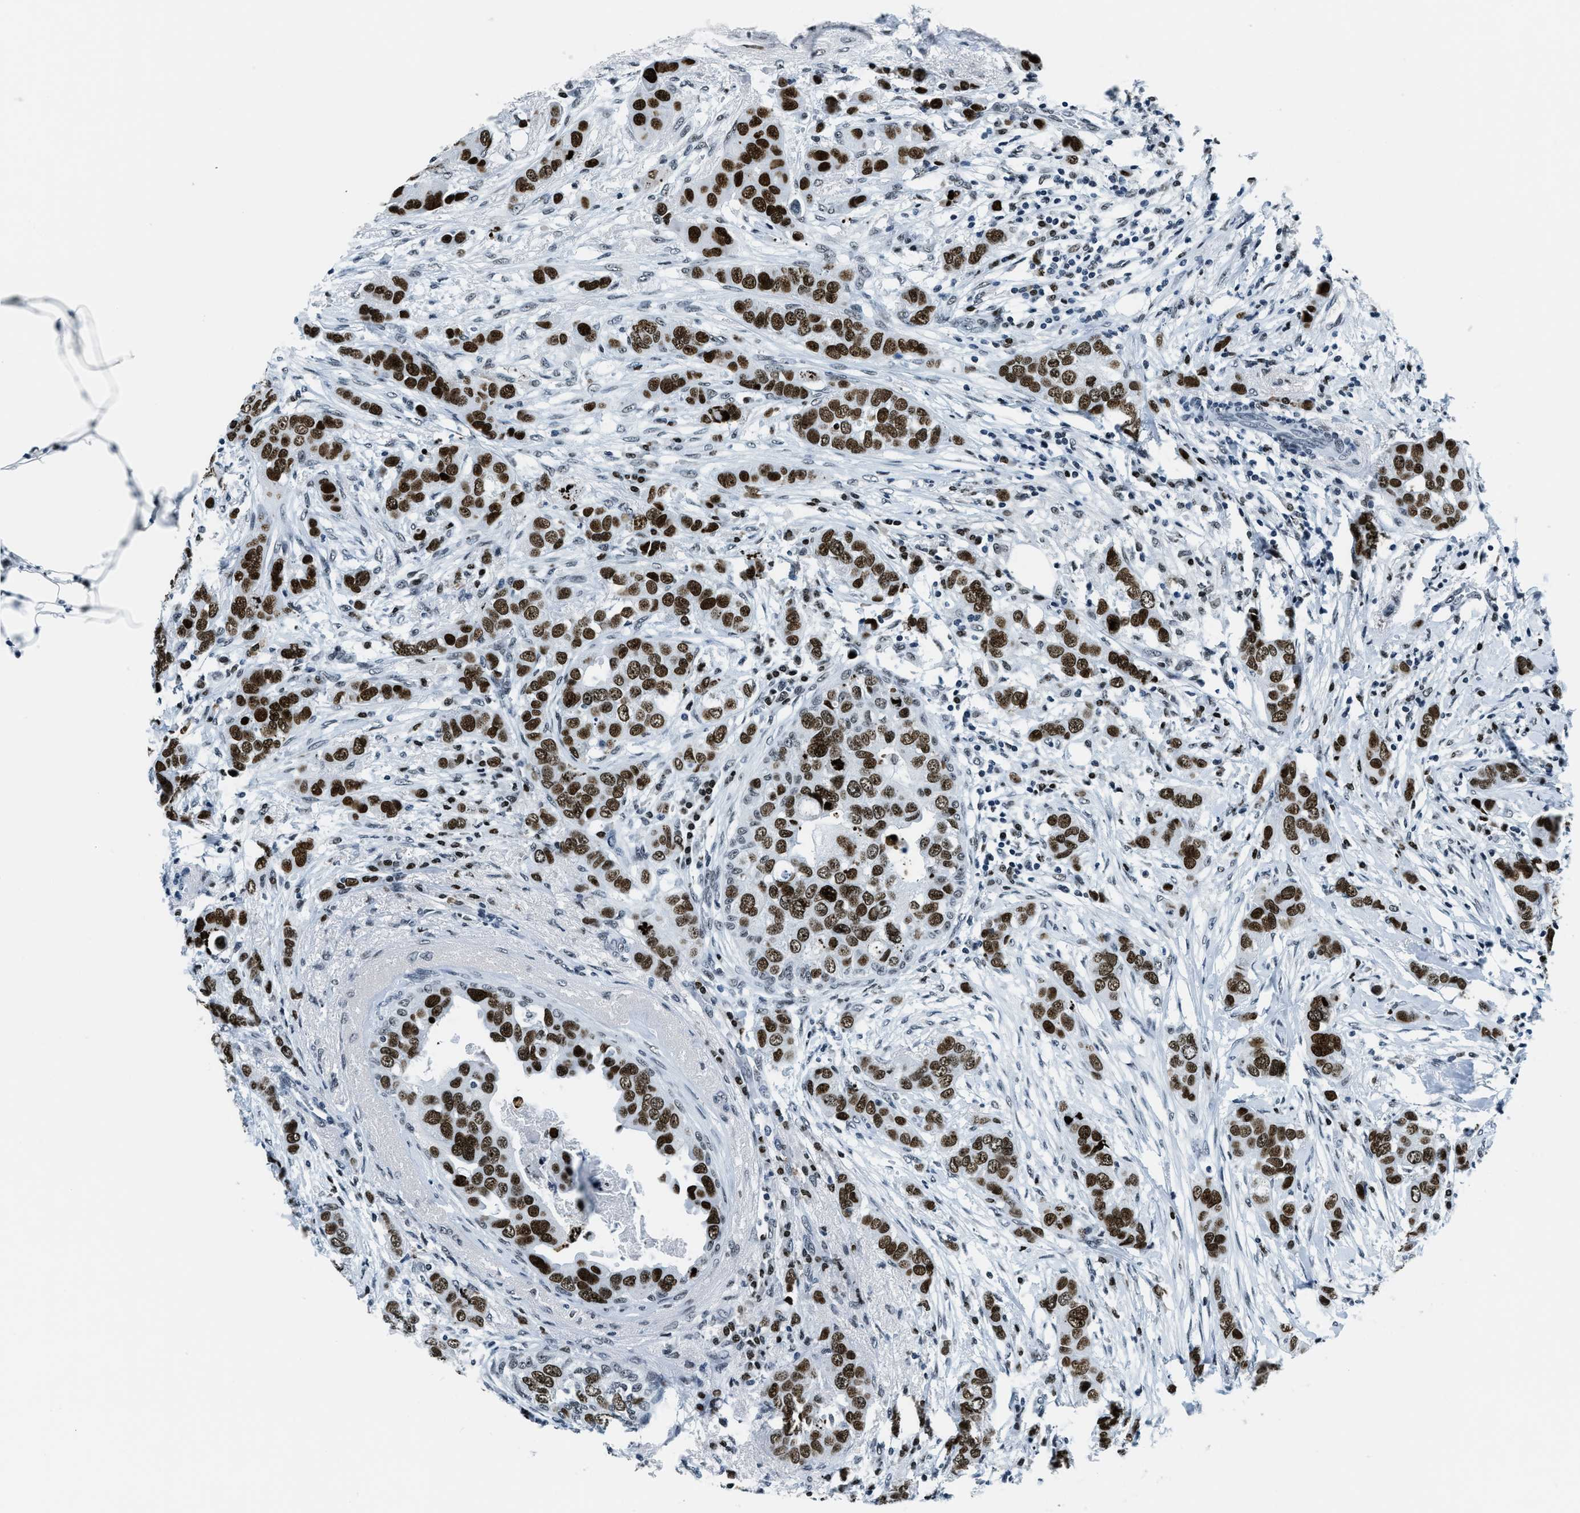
{"staining": {"intensity": "strong", "quantity": ">75%", "location": "nuclear"}, "tissue": "breast cancer", "cell_type": "Tumor cells", "image_type": "cancer", "snomed": [{"axis": "morphology", "description": "Duct carcinoma"}, {"axis": "topography", "description": "Breast"}], "caption": "This is an image of immunohistochemistry (IHC) staining of breast cancer (invasive ductal carcinoma), which shows strong staining in the nuclear of tumor cells.", "gene": "TOP1", "patient": {"sex": "female", "age": 50}}